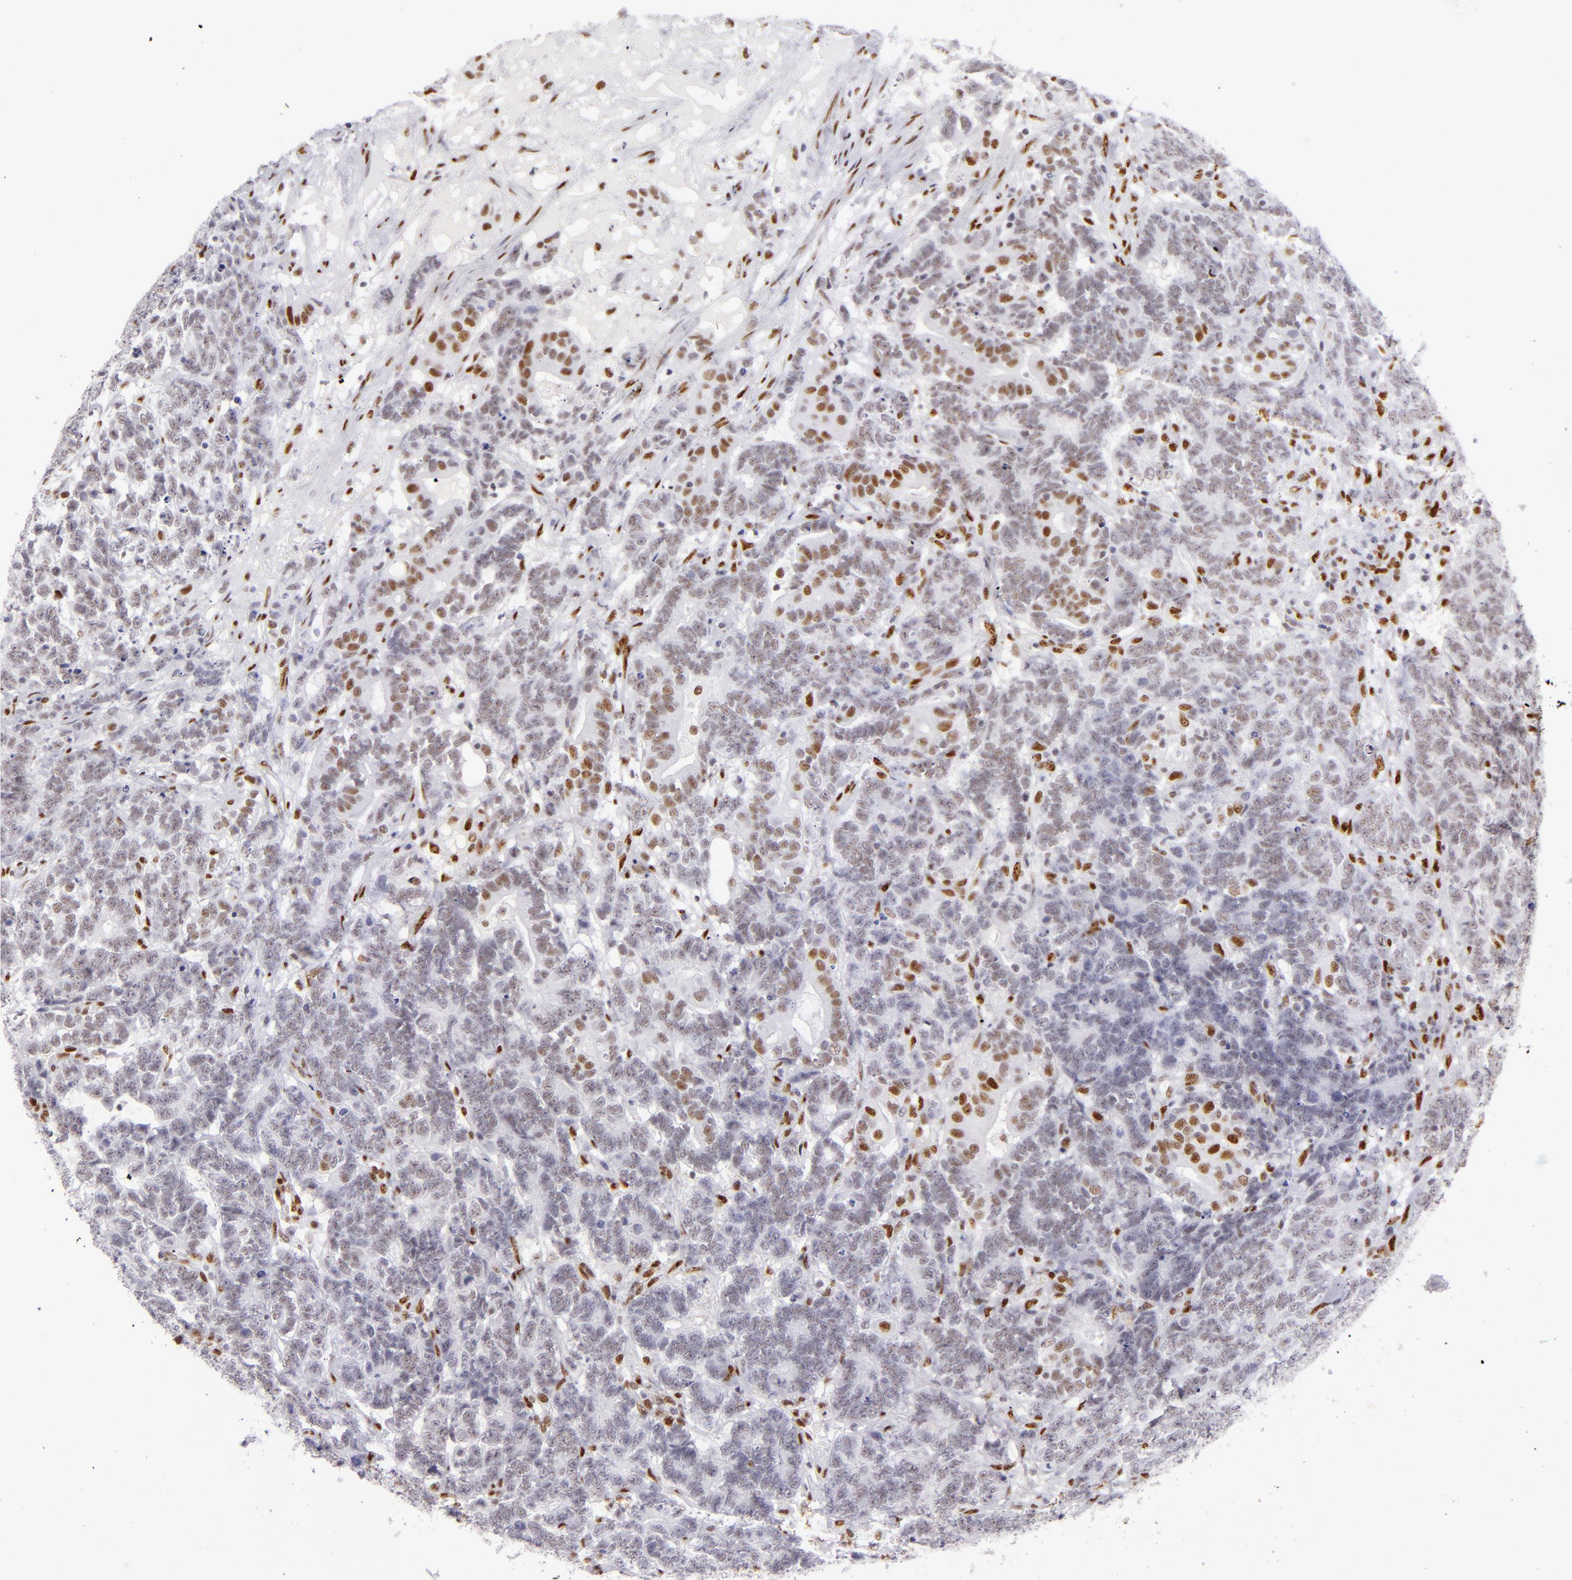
{"staining": {"intensity": "weak", "quantity": "25%-75%", "location": "nuclear"}, "tissue": "testis cancer", "cell_type": "Tumor cells", "image_type": "cancer", "snomed": [{"axis": "morphology", "description": "Carcinoma, Embryonal, NOS"}, {"axis": "topography", "description": "Testis"}], "caption": "Immunohistochemical staining of testis cancer (embryonal carcinoma) exhibits low levels of weak nuclear protein expression in approximately 25%-75% of tumor cells.", "gene": "TOP3A", "patient": {"sex": "male", "age": 26}}